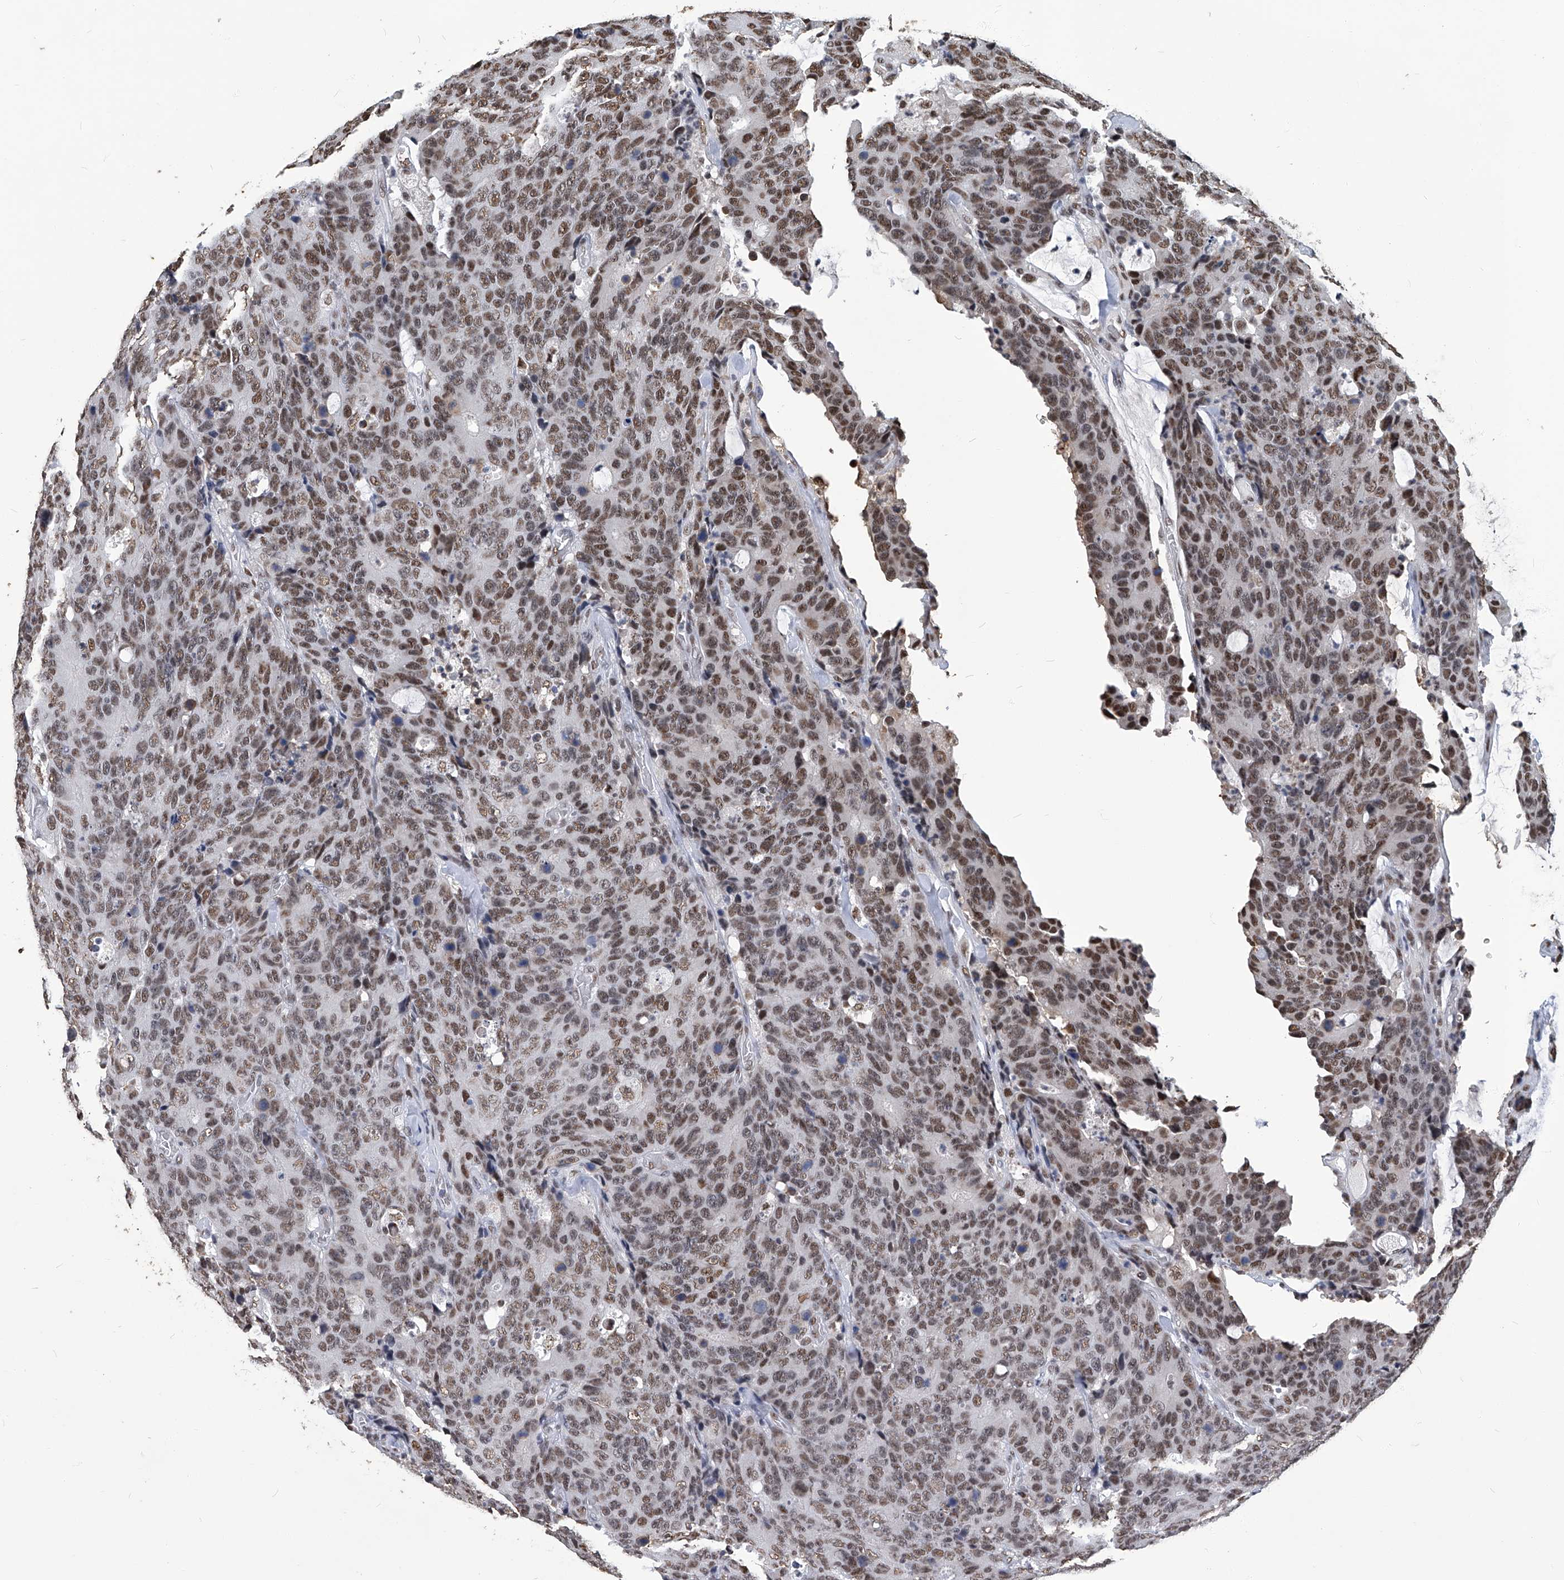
{"staining": {"intensity": "moderate", "quantity": ">75%", "location": "nuclear"}, "tissue": "colorectal cancer", "cell_type": "Tumor cells", "image_type": "cancer", "snomed": [{"axis": "morphology", "description": "Adenocarcinoma, NOS"}, {"axis": "topography", "description": "Colon"}], "caption": "Adenocarcinoma (colorectal) stained with a brown dye exhibits moderate nuclear positive positivity in approximately >75% of tumor cells.", "gene": "HBP1", "patient": {"sex": "female", "age": 86}}